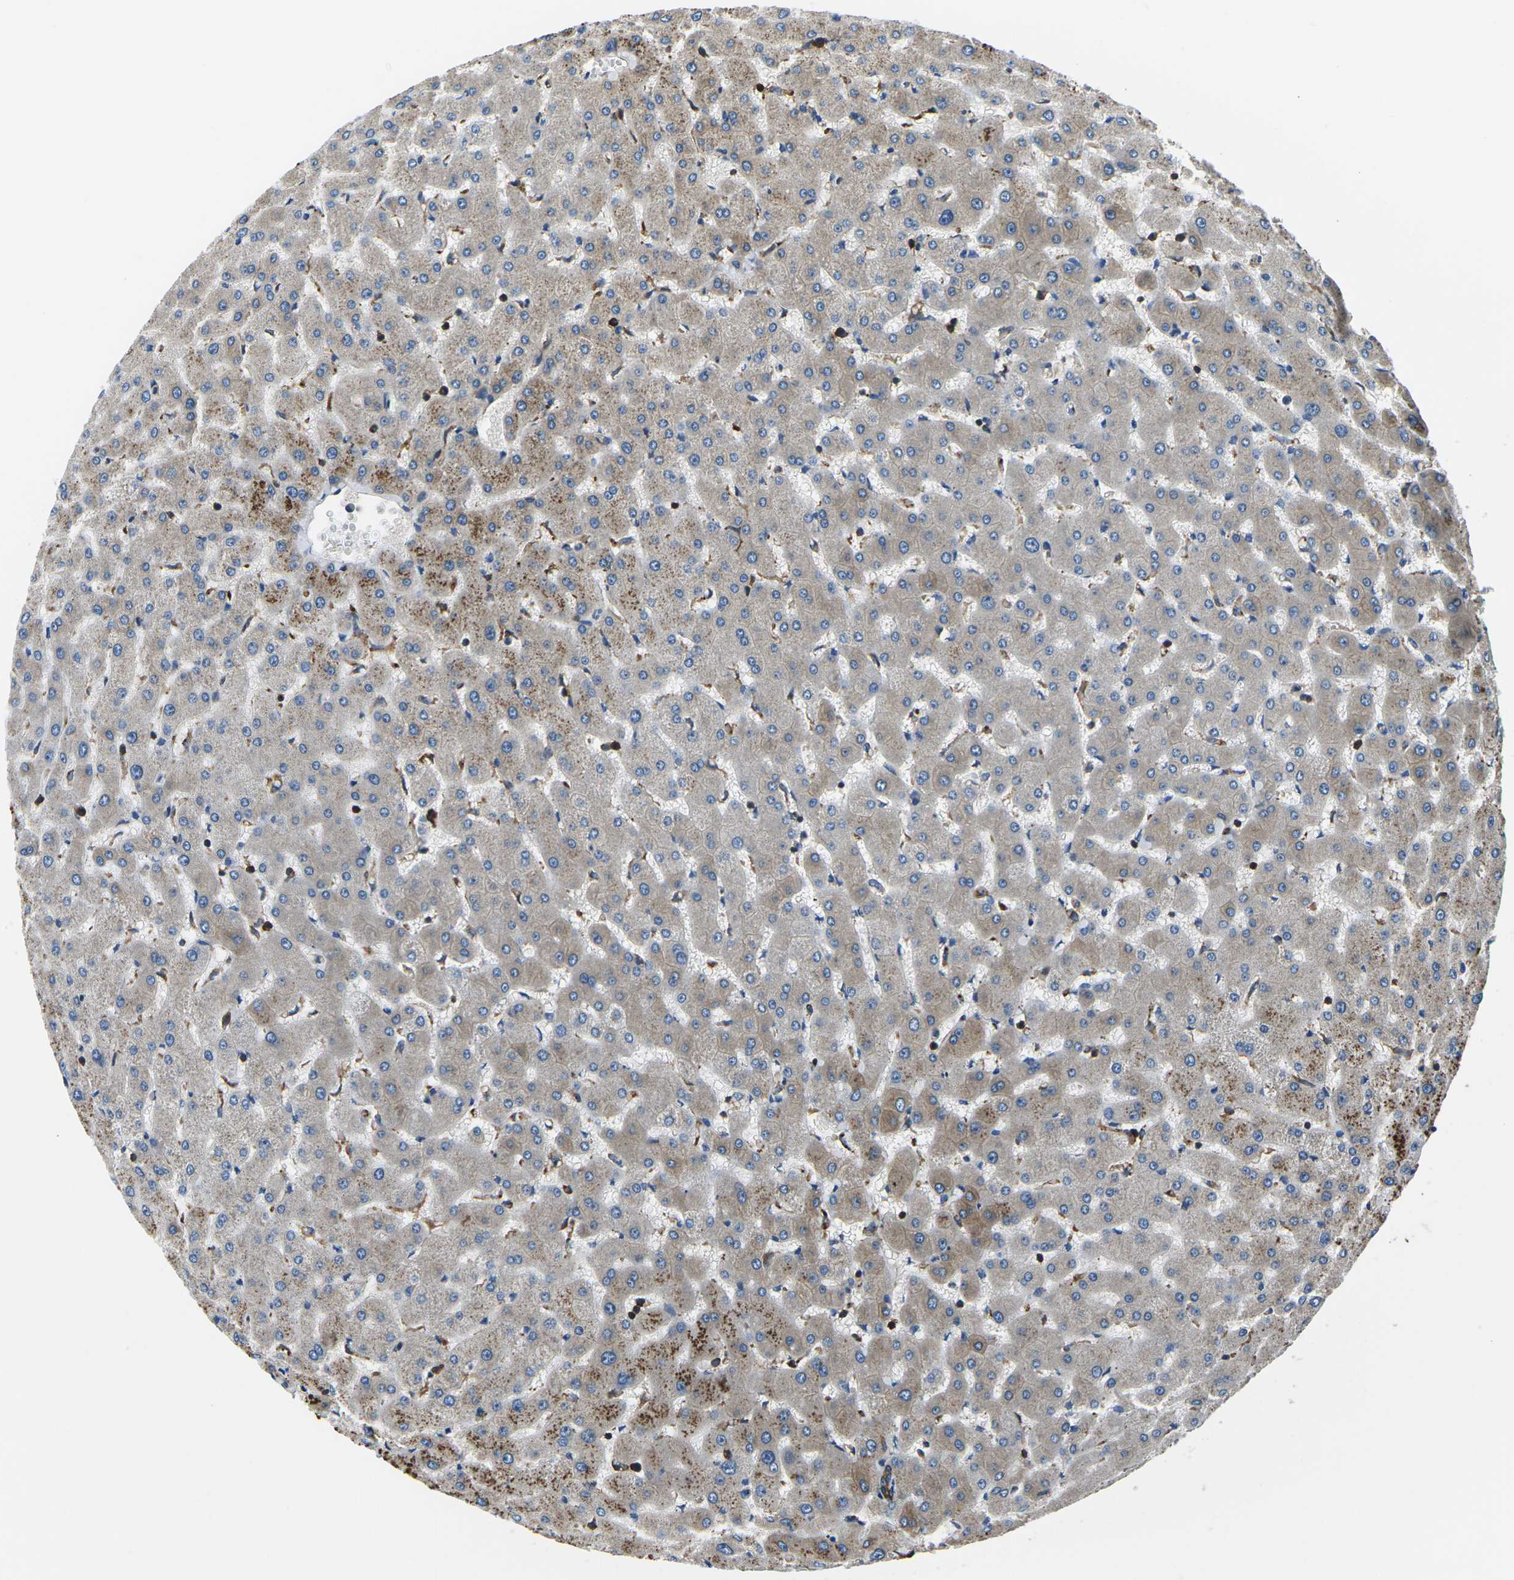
{"staining": {"intensity": "moderate", "quantity": ">75%", "location": "cytoplasmic/membranous"}, "tissue": "liver", "cell_type": "Cholangiocytes", "image_type": "normal", "snomed": [{"axis": "morphology", "description": "Normal tissue, NOS"}, {"axis": "topography", "description": "Liver"}], "caption": "High-magnification brightfield microscopy of unremarkable liver stained with DAB (brown) and counterstained with hematoxylin (blue). cholangiocytes exhibit moderate cytoplasmic/membranous staining is present in about>75% of cells.", "gene": "KCNJ15", "patient": {"sex": "female", "age": 63}}